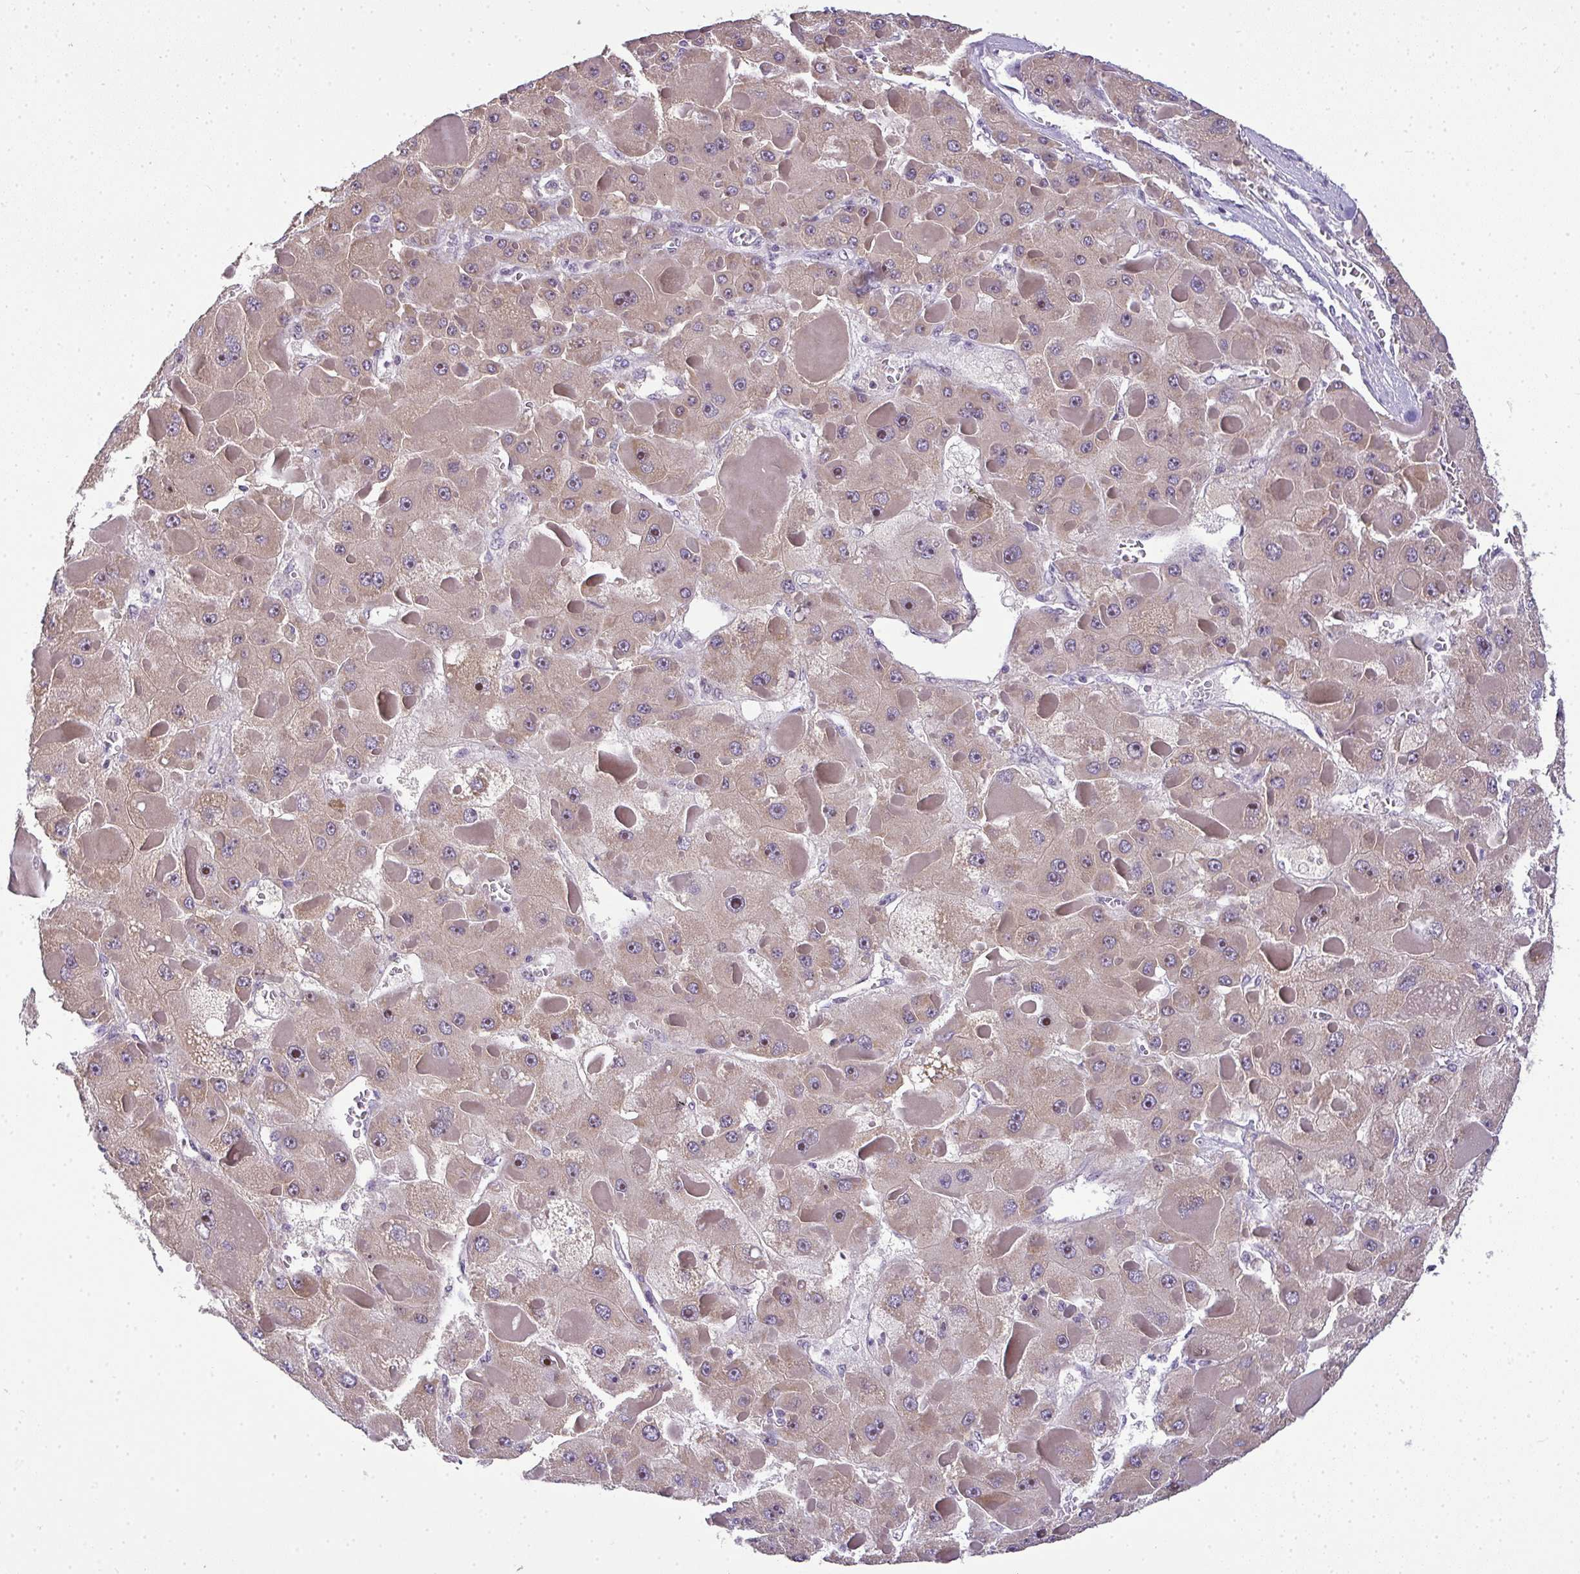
{"staining": {"intensity": "weak", "quantity": ">75%", "location": "cytoplasmic/membranous,nuclear"}, "tissue": "liver cancer", "cell_type": "Tumor cells", "image_type": "cancer", "snomed": [{"axis": "morphology", "description": "Carcinoma, Hepatocellular, NOS"}, {"axis": "topography", "description": "Liver"}], "caption": "Liver hepatocellular carcinoma stained with a brown dye reveals weak cytoplasmic/membranous and nuclear positive expression in approximately >75% of tumor cells.", "gene": "NT5C1A", "patient": {"sex": "female", "age": 73}}